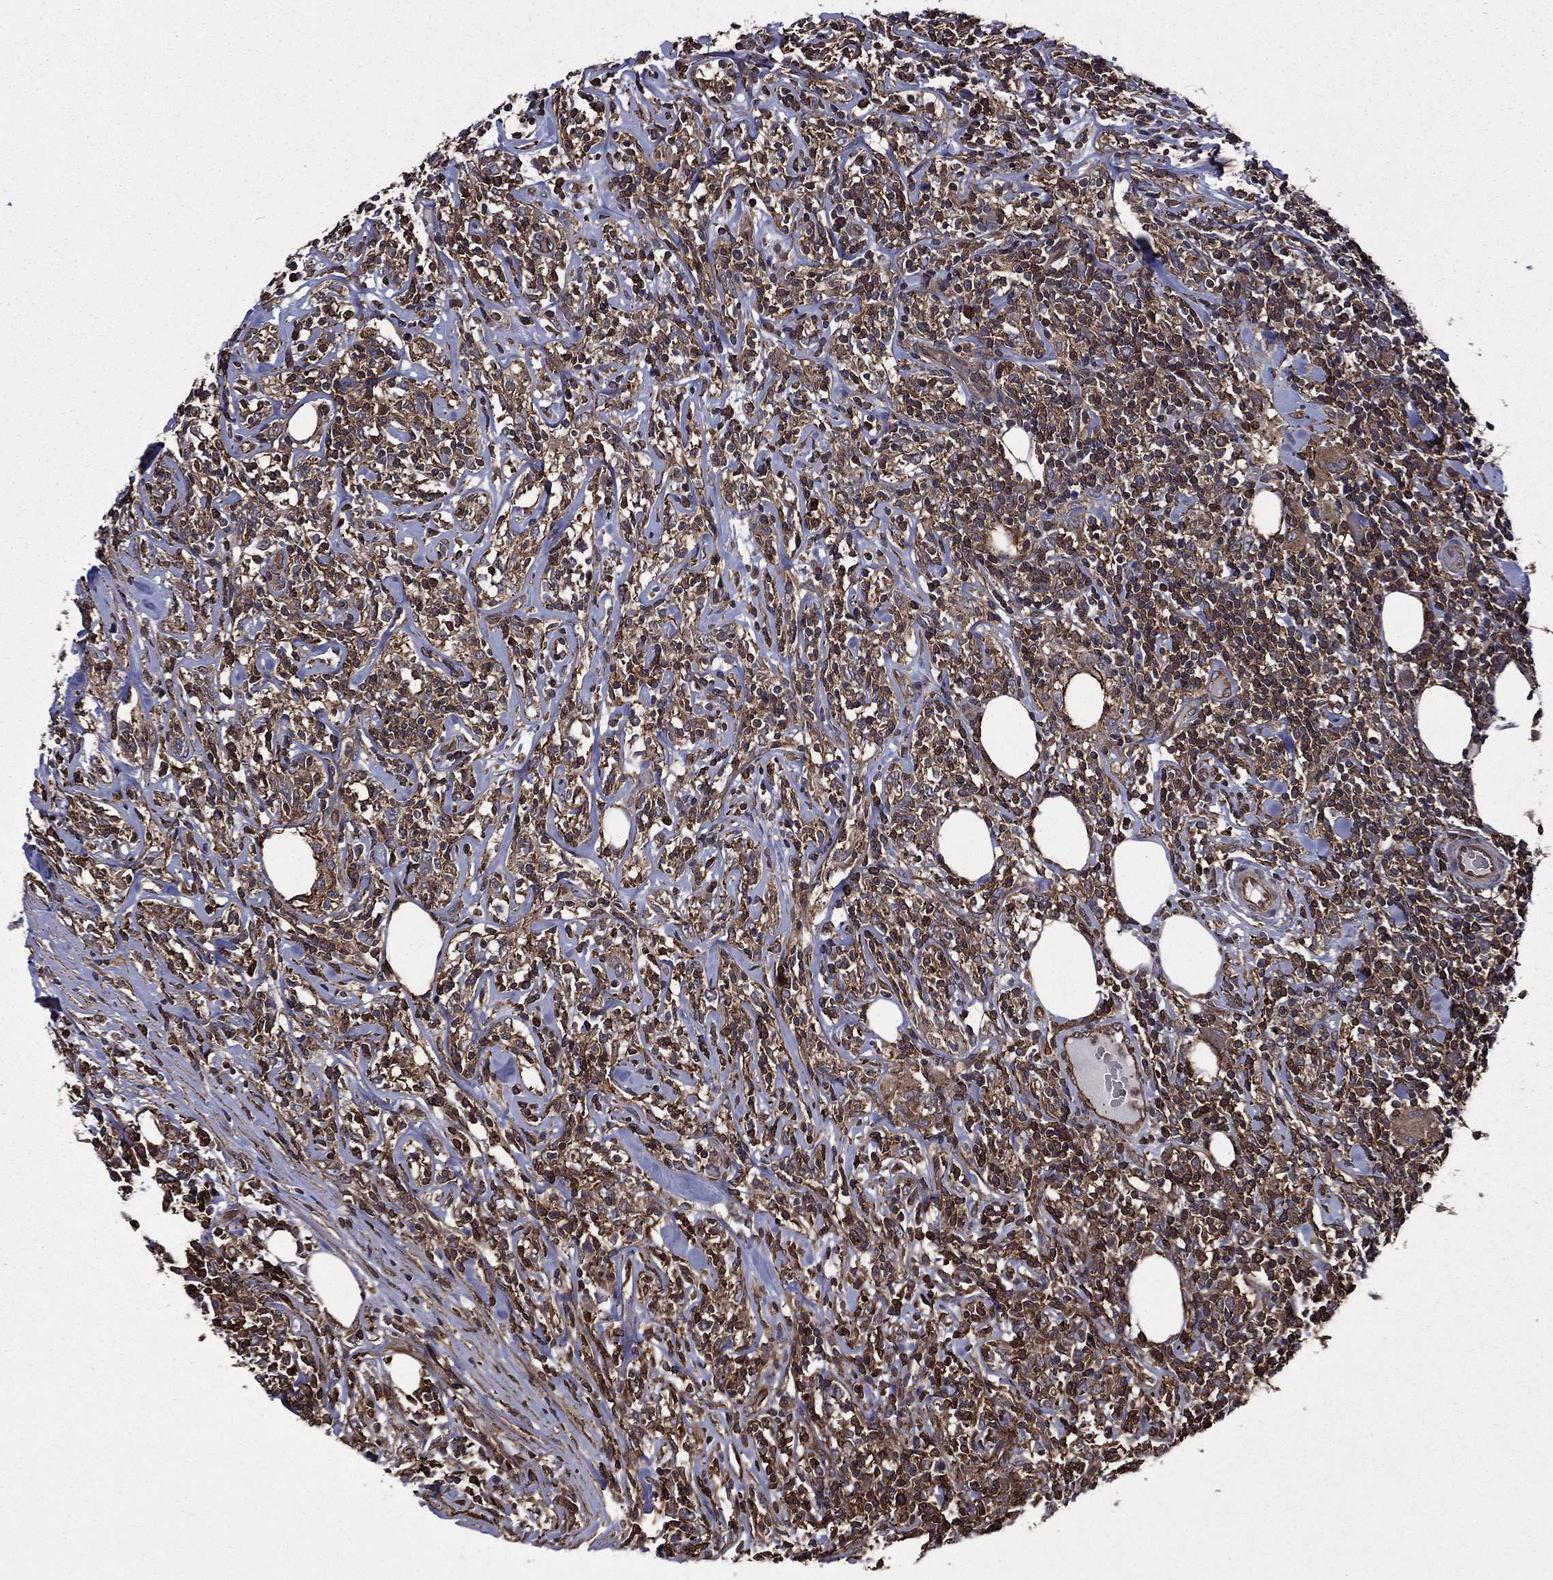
{"staining": {"intensity": "moderate", "quantity": "25%-75%", "location": "cytoplasmic/membranous"}, "tissue": "lymphoma", "cell_type": "Tumor cells", "image_type": "cancer", "snomed": [{"axis": "morphology", "description": "Malignant lymphoma, non-Hodgkin's type, High grade"}, {"axis": "topography", "description": "Lymph node"}], "caption": "High-magnification brightfield microscopy of malignant lymphoma, non-Hodgkin's type (high-grade) stained with DAB (3,3'-diaminobenzidine) (brown) and counterstained with hematoxylin (blue). tumor cells exhibit moderate cytoplasmic/membranous staining is appreciated in approximately25%-75% of cells. The protein of interest is stained brown, and the nuclei are stained in blue (DAB (3,3'-diaminobenzidine) IHC with brightfield microscopy, high magnification).", "gene": "PLPP3", "patient": {"sex": "female", "age": 84}}